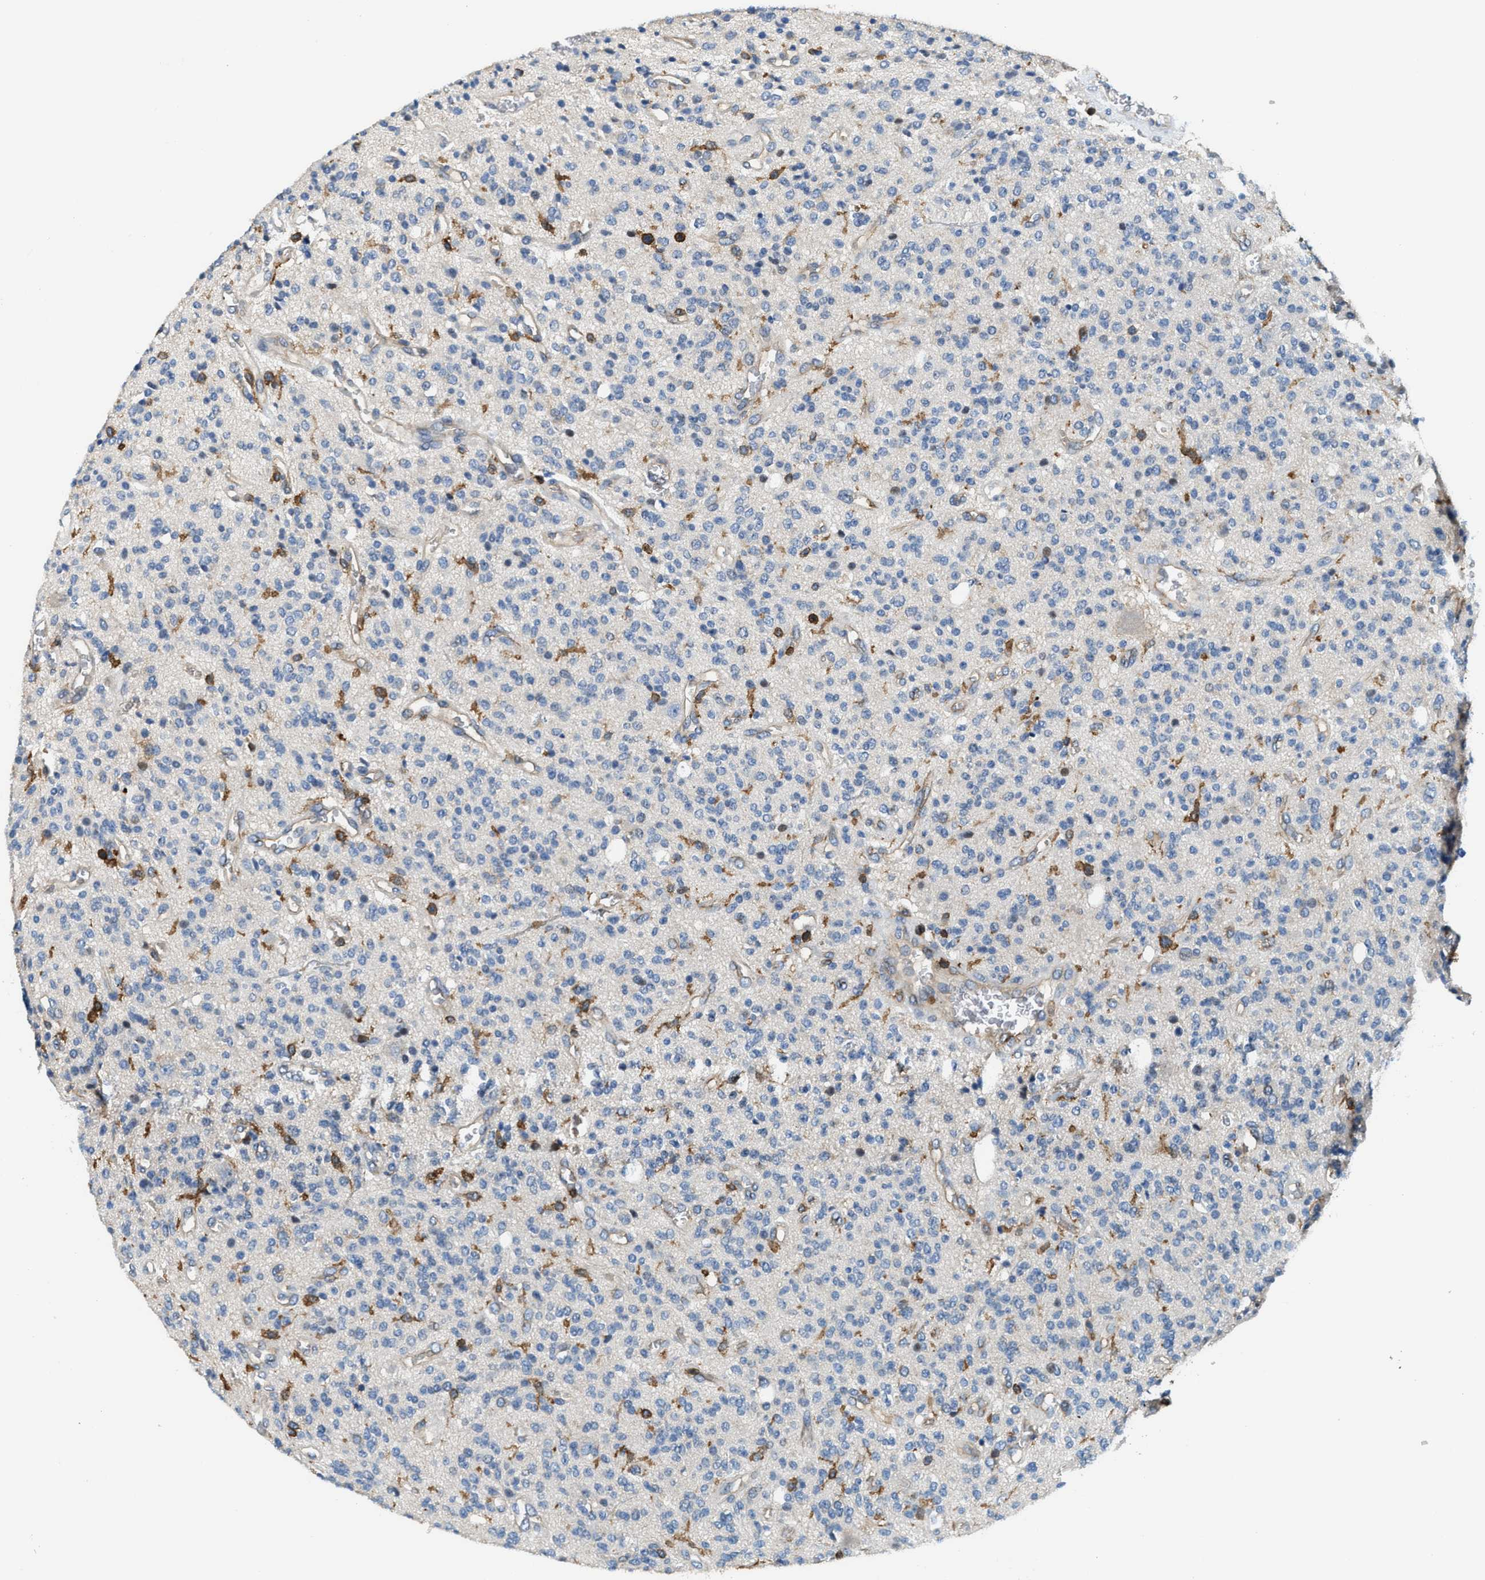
{"staining": {"intensity": "negative", "quantity": "none", "location": "none"}, "tissue": "glioma", "cell_type": "Tumor cells", "image_type": "cancer", "snomed": [{"axis": "morphology", "description": "Glioma, malignant, High grade"}, {"axis": "topography", "description": "Brain"}], "caption": "This is a photomicrograph of immunohistochemistry staining of glioma, which shows no expression in tumor cells. (Stains: DAB (3,3'-diaminobenzidine) IHC with hematoxylin counter stain, Microscopy: brightfield microscopy at high magnification).", "gene": "MYO1G", "patient": {"sex": "male", "age": 34}}